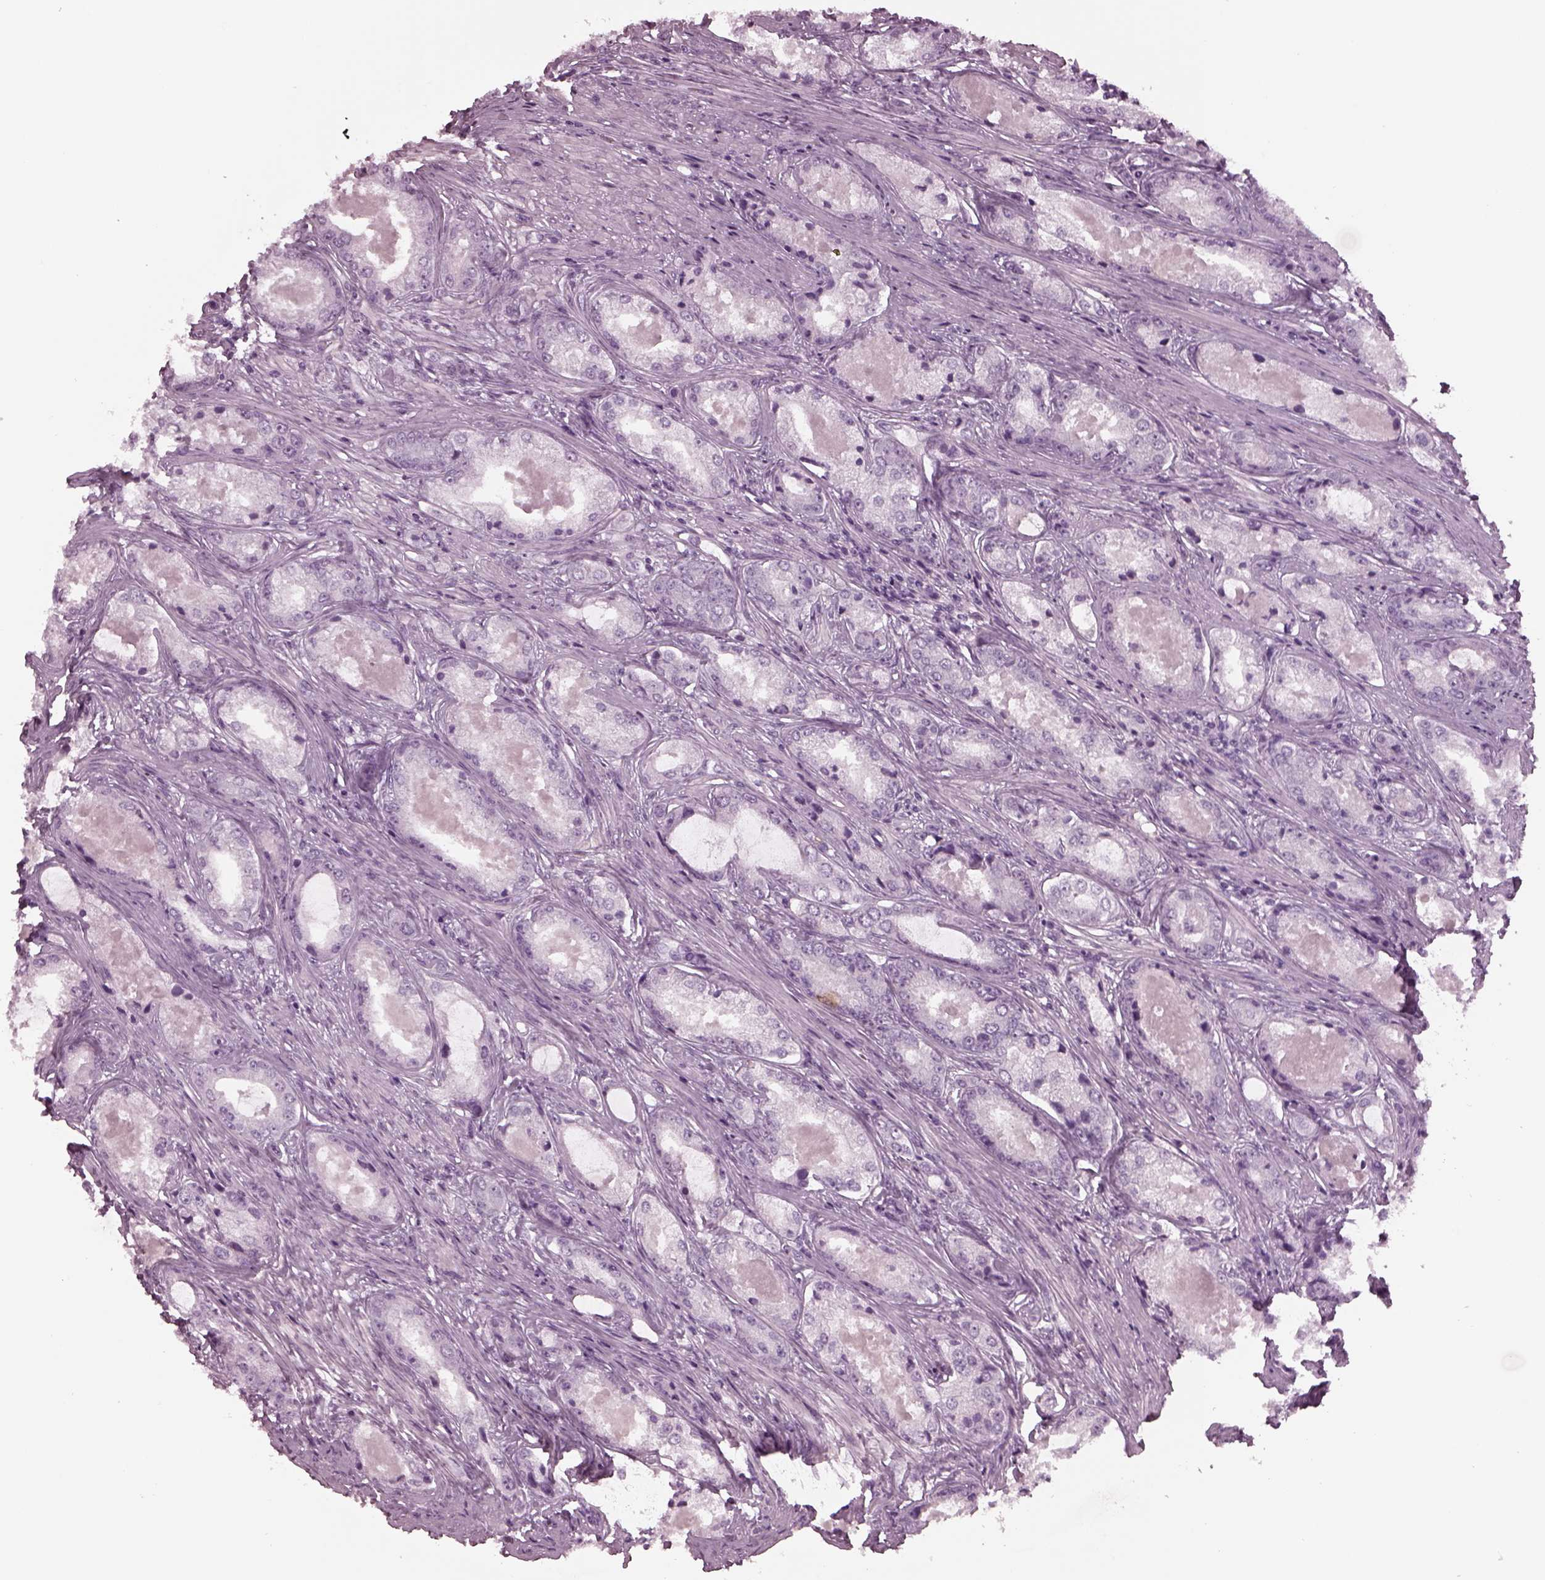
{"staining": {"intensity": "negative", "quantity": "none", "location": "none"}, "tissue": "prostate cancer", "cell_type": "Tumor cells", "image_type": "cancer", "snomed": [{"axis": "morphology", "description": "Adenocarcinoma, Low grade"}, {"axis": "topography", "description": "Prostate"}], "caption": "High power microscopy histopathology image of an immunohistochemistry (IHC) image of prostate cancer, revealing no significant positivity in tumor cells.", "gene": "TPPP2", "patient": {"sex": "male", "age": 68}}